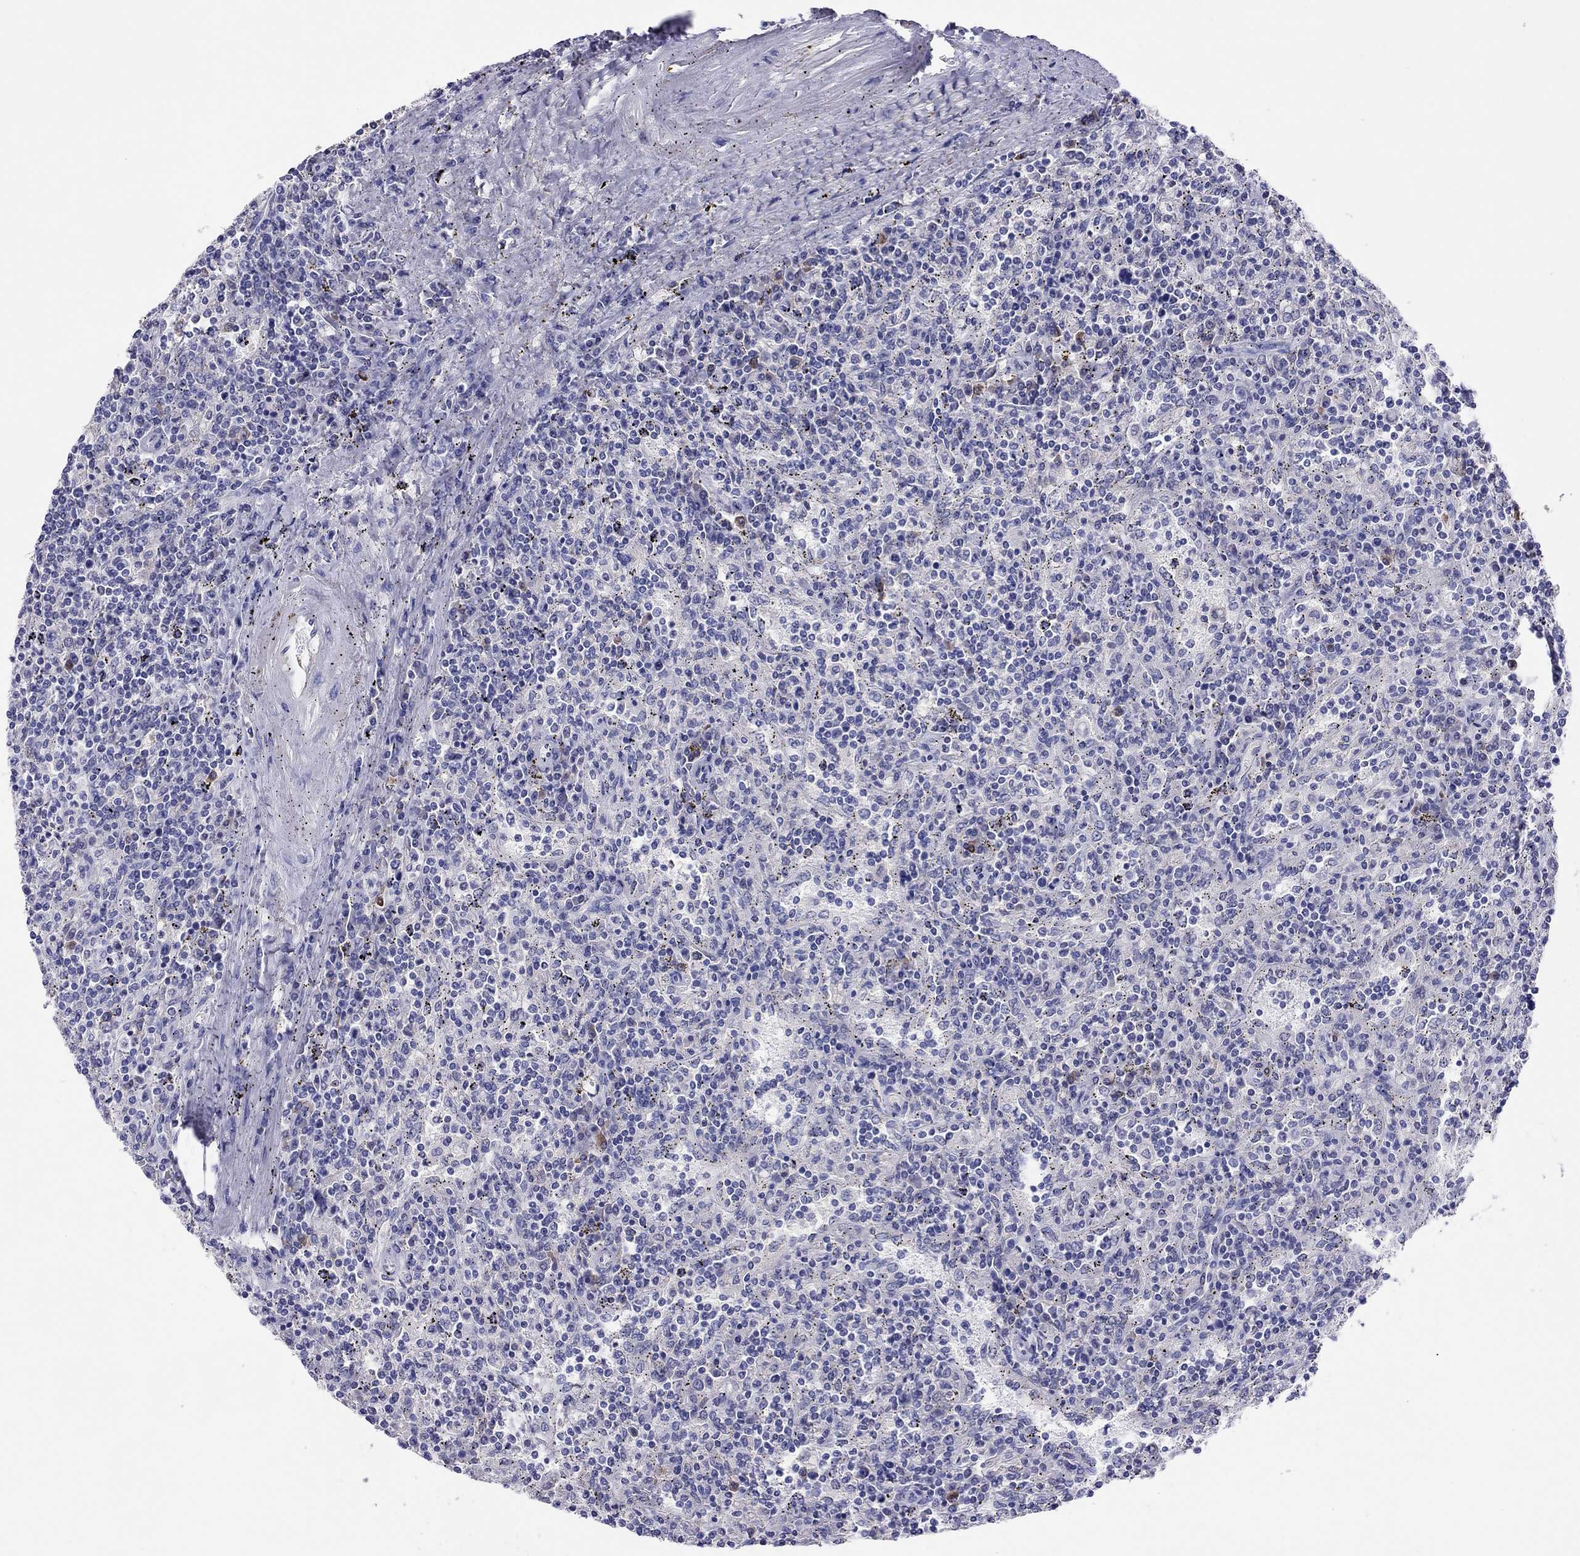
{"staining": {"intensity": "negative", "quantity": "none", "location": "none"}, "tissue": "lymphoma", "cell_type": "Tumor cells", "image_type": "cancer", "snomed": [{"axis": "morphology", "description": "Malignant lymphoma, non-Hodgkin's type, Low grade"}, {"axis": "topography", "description": "Lymph node"}], "caption": "Tumor cells show no significant protein staining in low-grade malignant lymphoma, non-Hodgkin's type.", "gene": "CALHM1", "patient": {"sex": "male", "age": 52}}